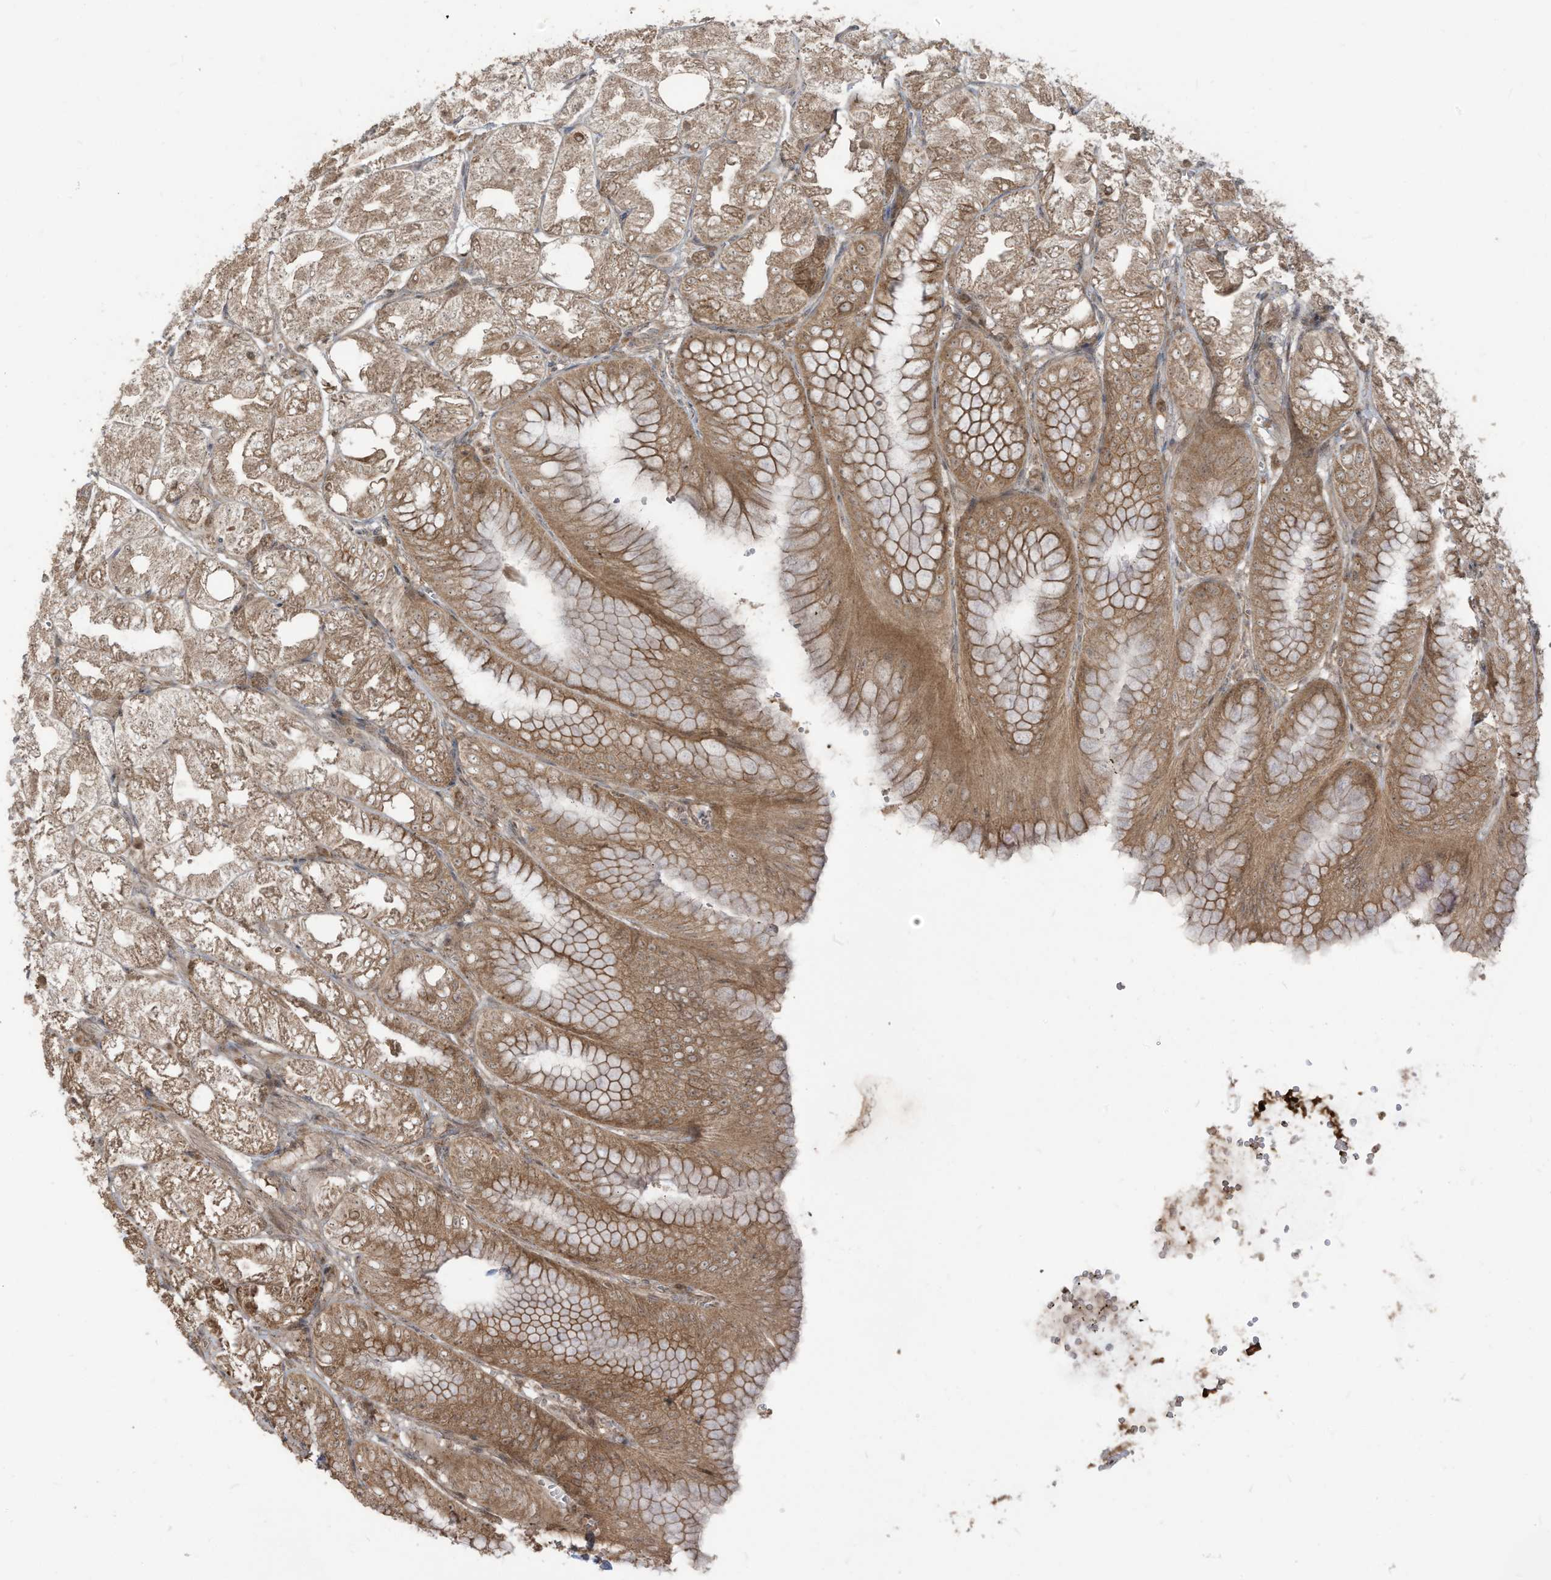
{"staining": {"intensity": "moderate", "quantity": ">75%", "location": "cytoplasmic/membranous,nuclear"}, "tissue": "stomach", "cell_type": "Glandular cells", "image_type": "normal", "snomed": [{"axis": "morphology", "description": "Normal tissue, NOS"}, {"axis": "topography", "description": "Stomach, lower"}], "caption": "Glandular cells reveal moderate cytoplasmic/membranous,nuclear positivity in approximately >75% of cells in unremarkable stomach.", "gene": "CARF", "patient": {"sex": "male", "age": 71}}